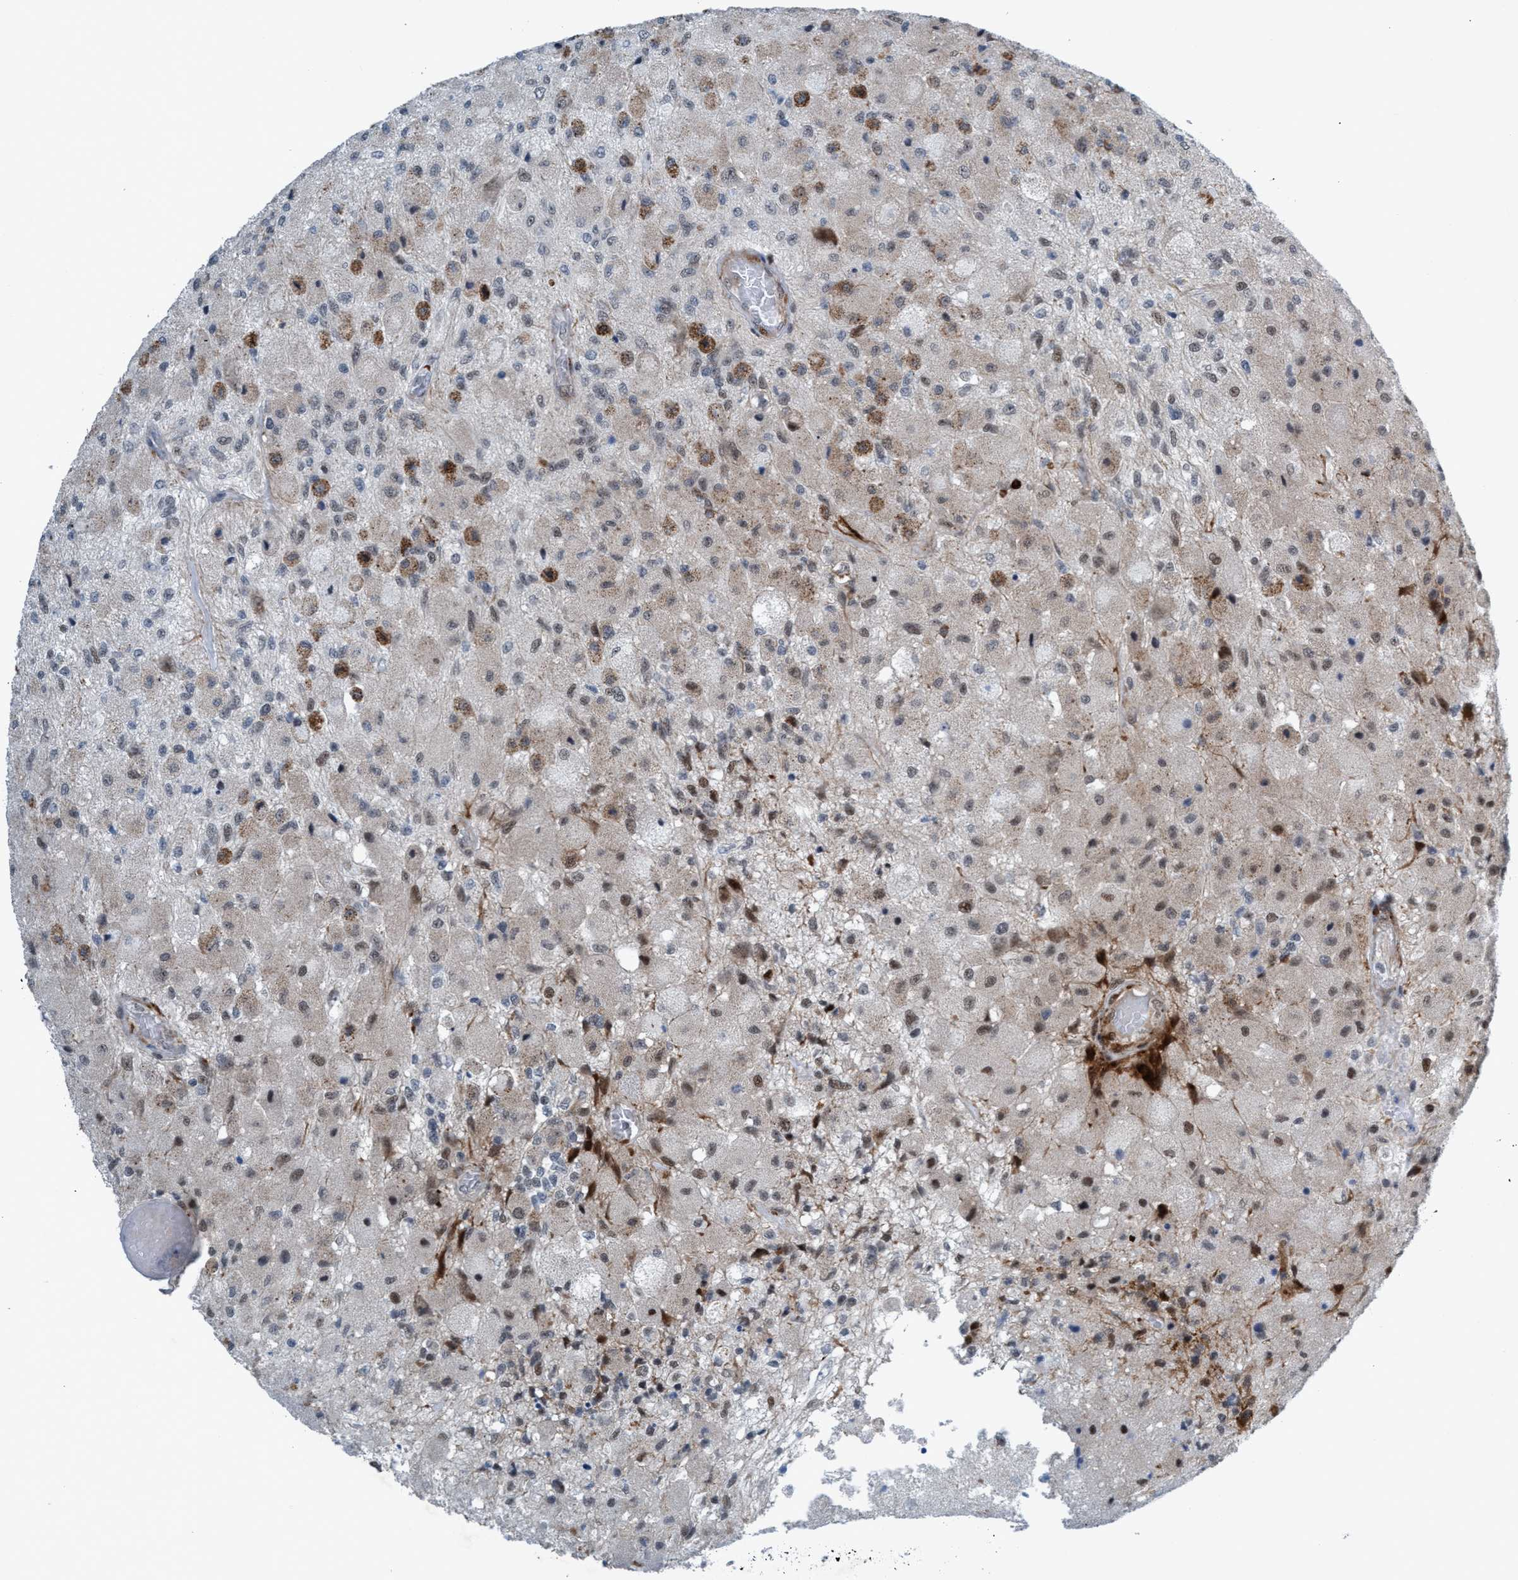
{"staining": {"intensity": "weak", "quantity": "25%-75%", "location": "cytoplasmic/membranous,nuclear"}, "tissue": "glioma", "cell_type": "Tumor cells", "image_type": "cancer", "snomed": [{"axis": "morphology", "description": "Normal tissue, NOS"}, {"axis": "morphology", "description": "Glioma, malignant, High grade"}, {"axis": "topography", "description": "Cerebral cortex"}], "caption": "IHC (DAB) staining of glioma reveals weak cytoplasmic/membranous and nuclear protein expression in approximately 25%-75% of tumor cells.", "gene": "CWC27", "patient": {"sex": "male", "age": 77}}